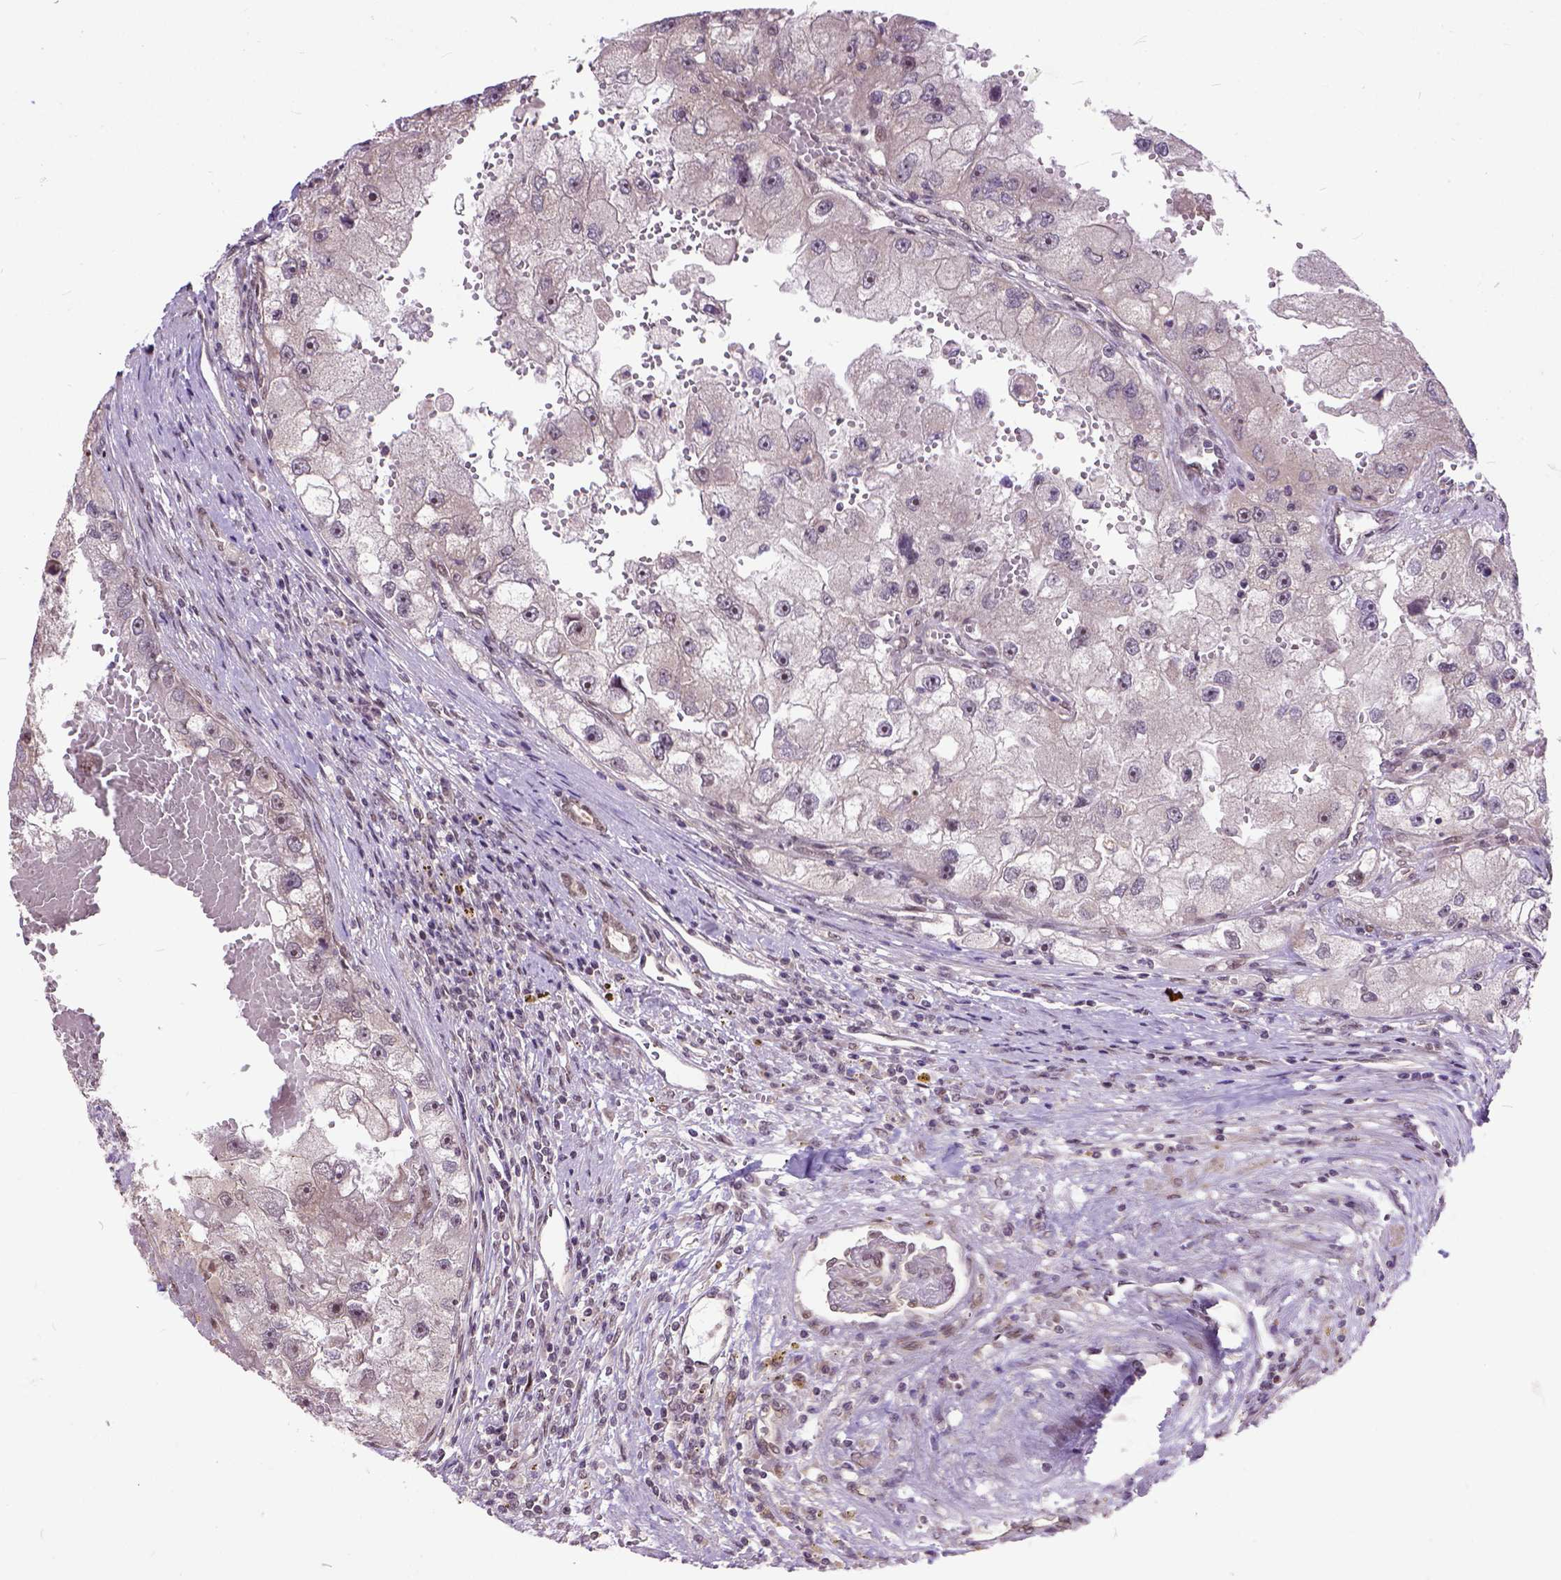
{"staining": {"intensity": "weak", "quantity": "25%-75%", "location": "nuclear"}, "tissue": "renal cancer", "cell_type": "Tumor cells", "image_type": "cancer", "snomed": [{"axis": "morphology", "description": "Adenocarcinoma, NOS"}, {"axis": "topography", "description": "Kidney"}], "caption": "Renal cancer stained with a protein marker displays weak staining in tumor cells.", "gene": "ZNF630", "patient": {"sex": "male", "age": 63}}